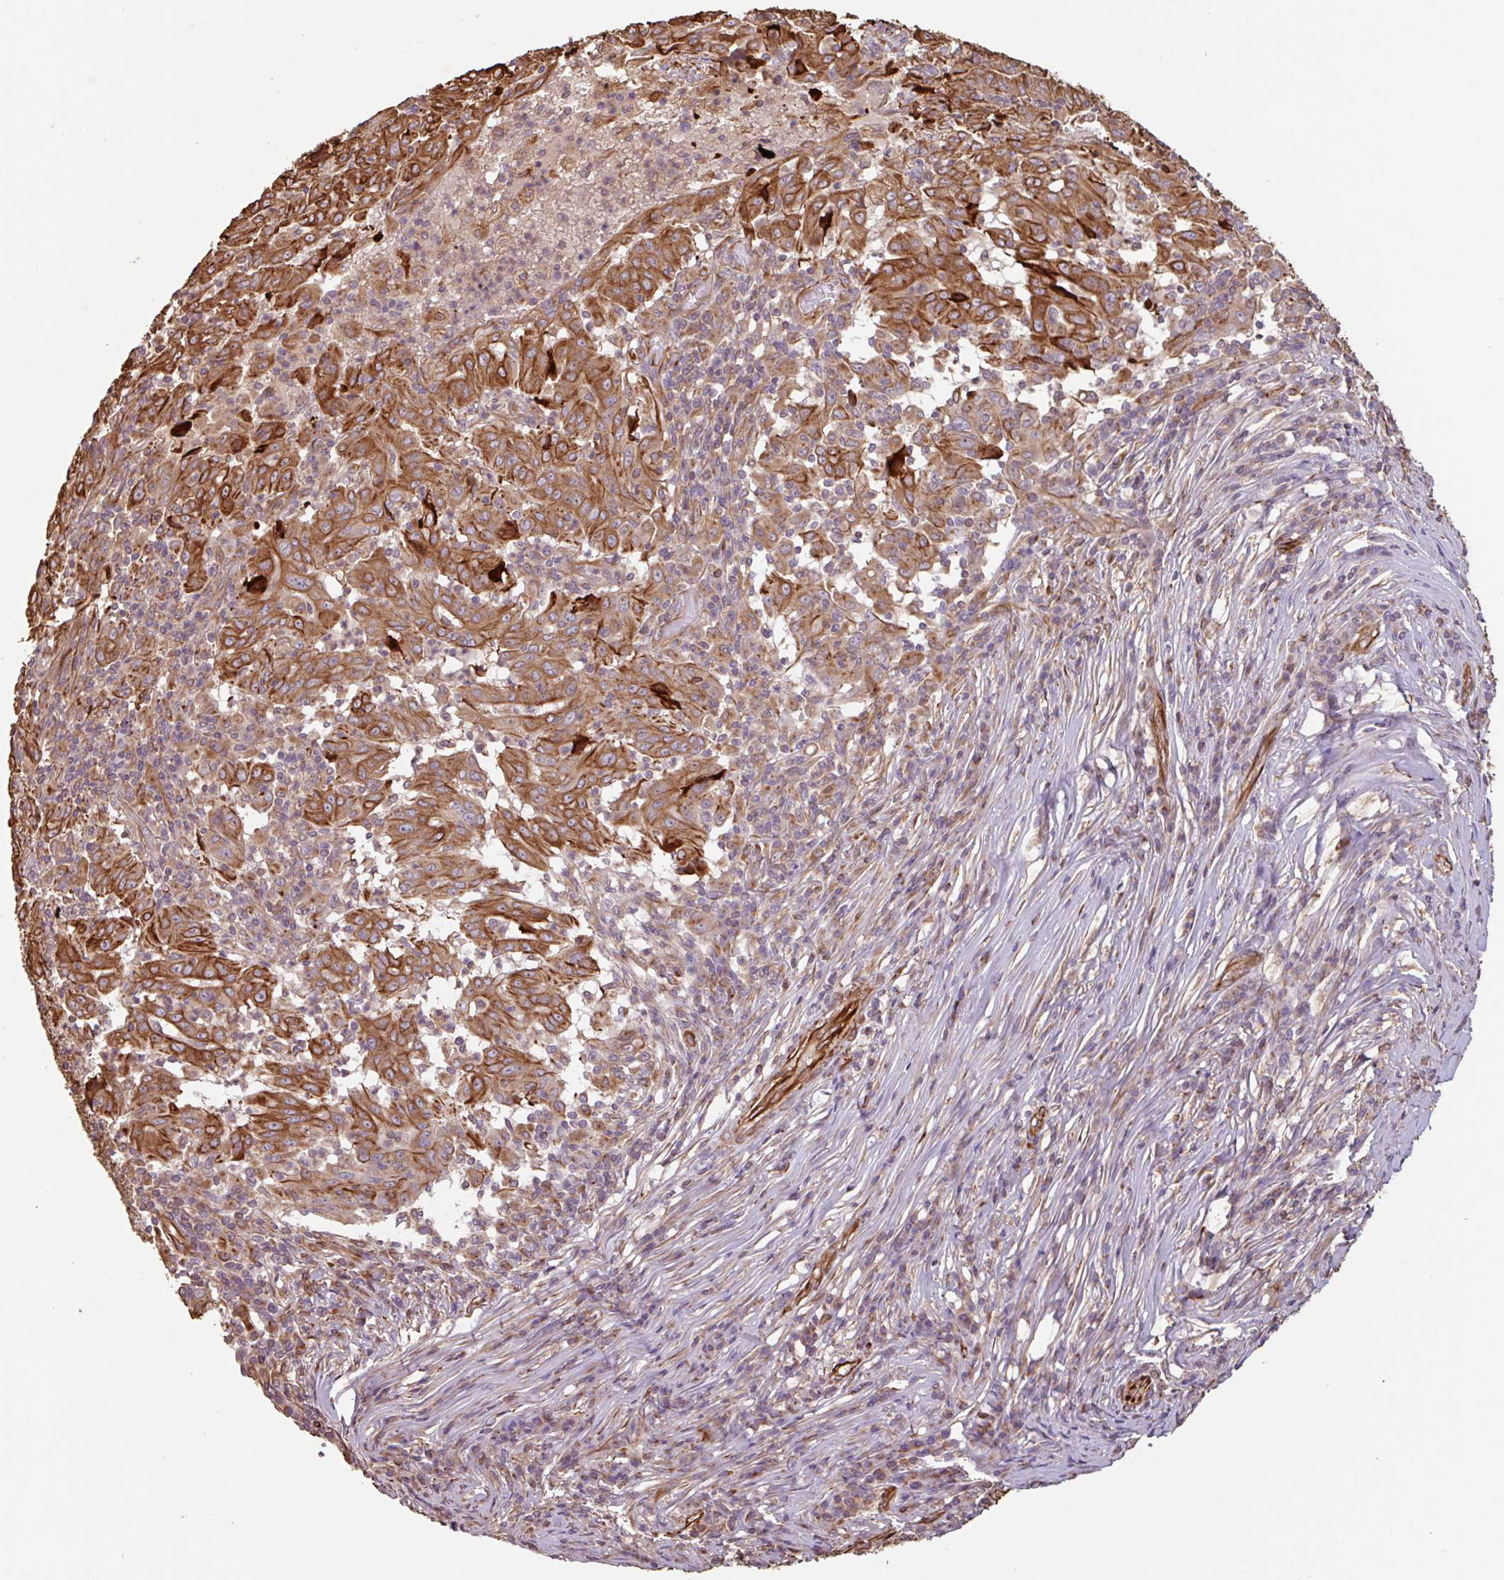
{"staining": {"intensity": "strong", "quantity": ">75%", "location": "cytoplasmic/membranous"}, "tissue": "pancreatic cancer", "cell_type": "Tumor cells", "image_type": "cancer", "snomed": [{"axis": "morphology", "description": "Adenocarcinoma, NOS"}, {"axis": "topography", "description": "Pancreas"}], "caption": "Adenocarcinoma (pancreatic) was stained to show a protein in brown. There is high levels of strong cytoplasmic/membranous positivity in approximately >75% of tumor cells. (DAB (3,3'-diaminobenzidine) IHC, brown staining for protein, blue staining for nuclei).", "gene": "ZNF790", "patient": {"sex": "male", "age": 63}}